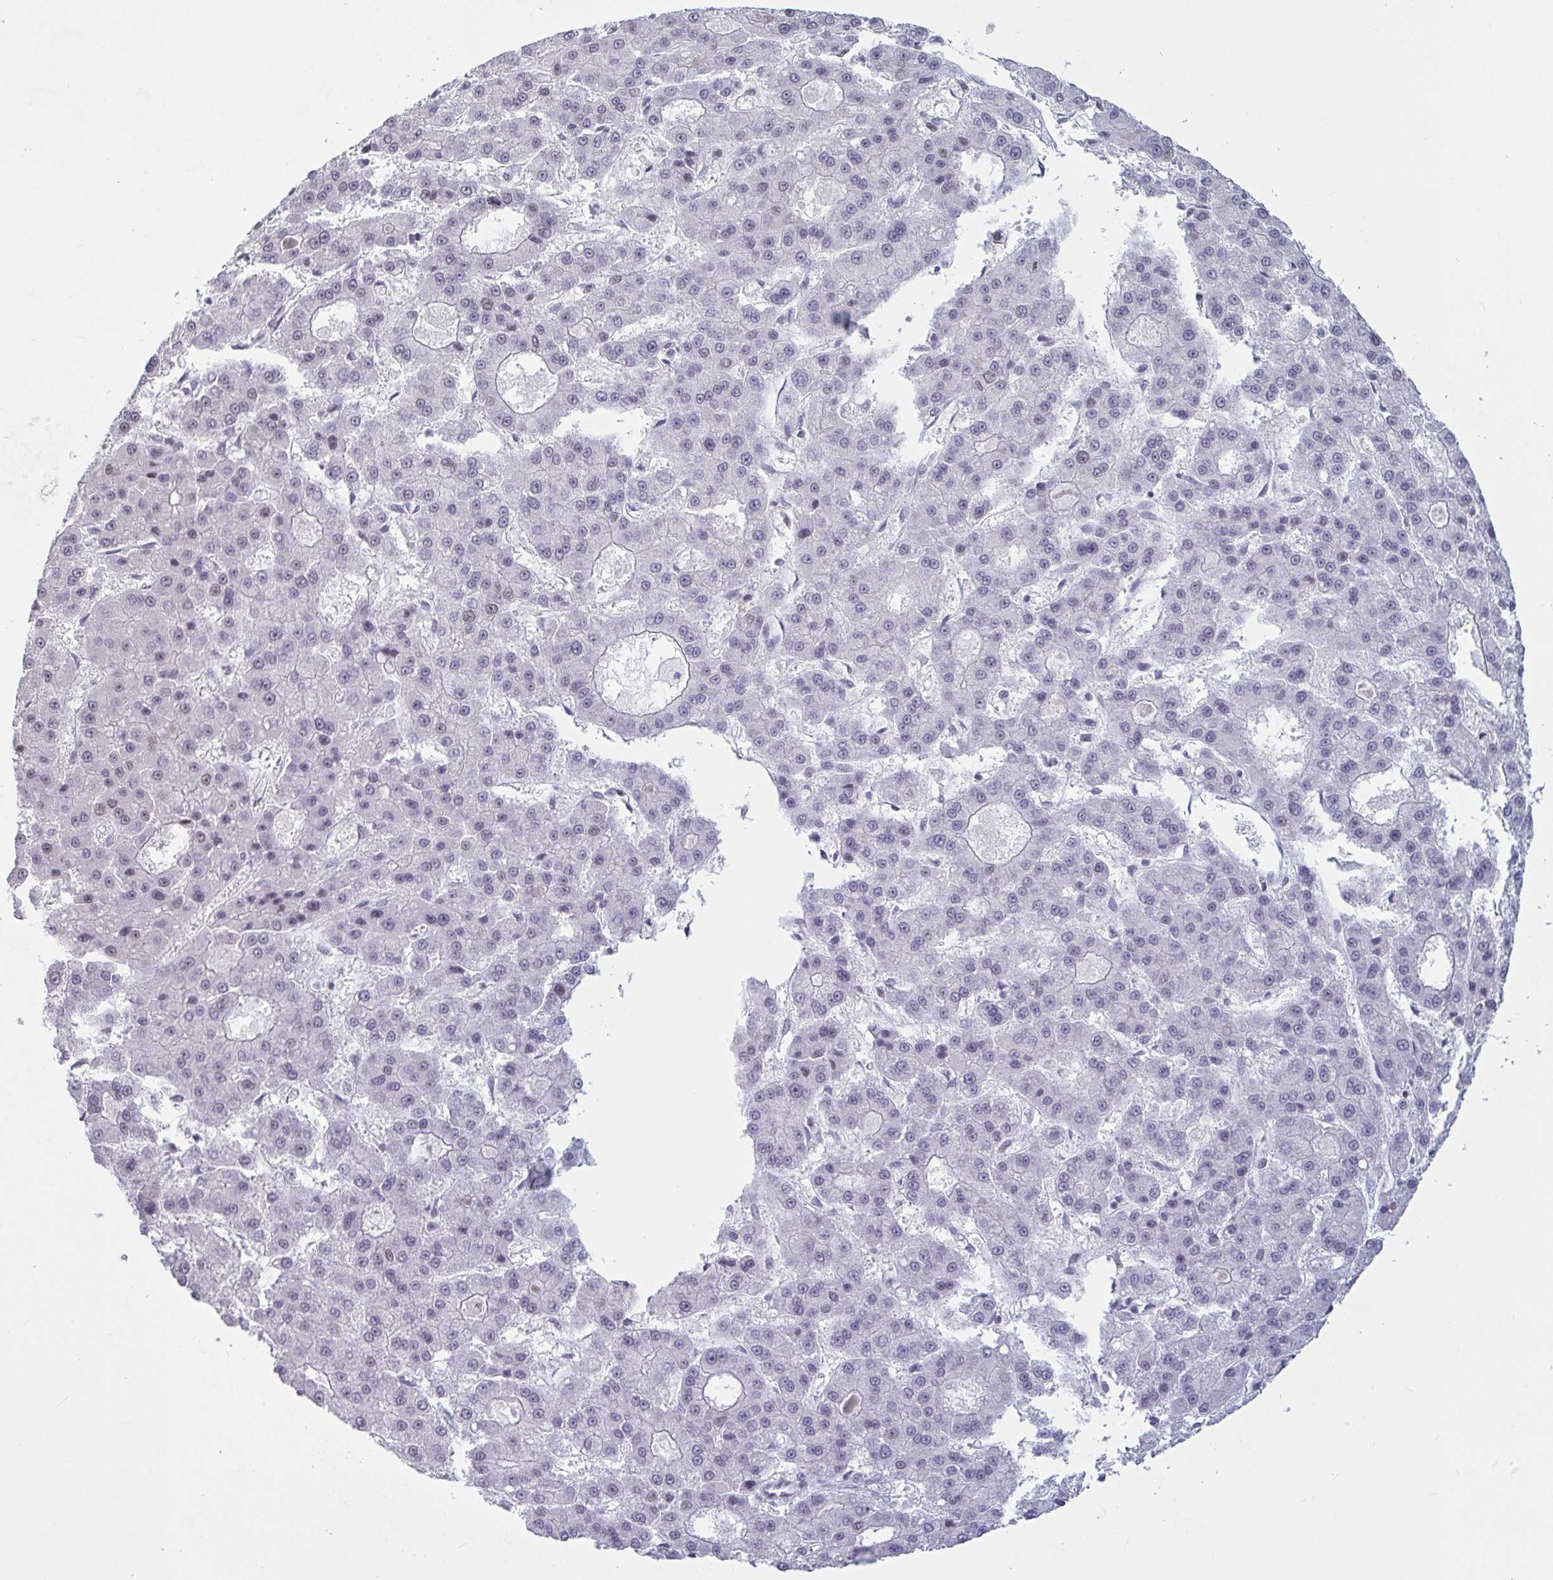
{"staining": {"intensity": "negative", "quantity": "none", "location": "none"}, "tissue": "liver cancer", "cell_type": "Tumor cells", "image_type": "cancer", "snomed": [{"axis": "morphology", "description": "Carcinoma, Hepatocellular, NOS"}, {"axis": "topography", "description": "Liver"}], "caption": "Liver cancer (hepatocellular carcinoma) stained for a protein using IHC demonstrates no positivity tumor cells.", "gene": "SUPT16H", "patient": {"sex": "male", "age": 70}}